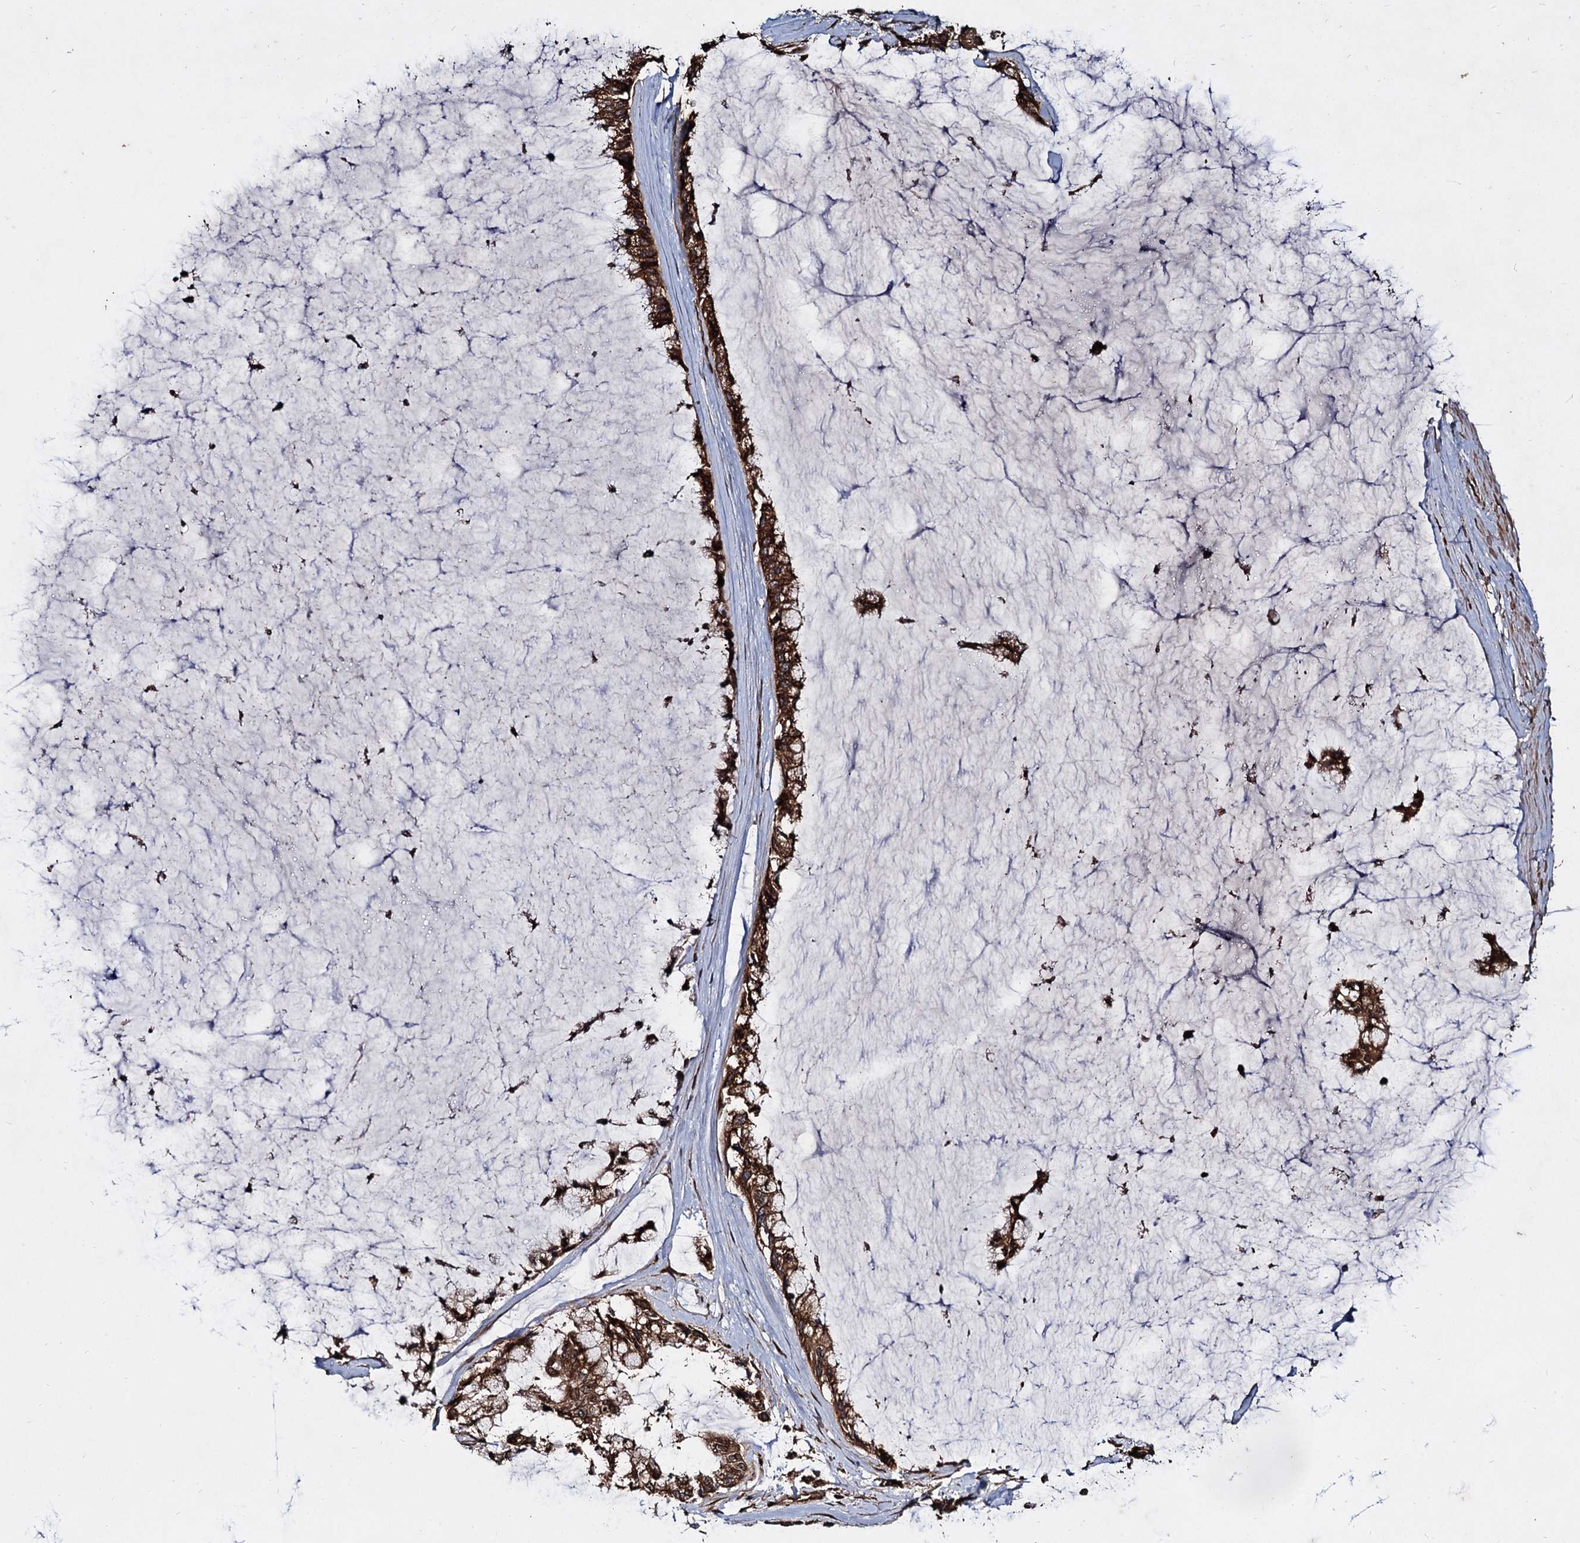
{"staining": {"intensity": "strong", "quantity": ">75%", "location": "cytoplasmic/membranous"}, "tissue": "ovarian cancer", "cell_type": "Tumor cells", "image_type": "cancer", "snomed": [{"axis": "morphology", "description": "Cystadenocarcinoma, mucinous, NOS"}, {"axis": "topography", "description": "Ovary"}], "caption": "Protein expression by IHC demonstrates strong cytoplasmic/membranous staining in about >75% of tumor cells in ovarian cancer.", "gene": "DCP1B", "patient": {"sex": "female", "age": 39}}